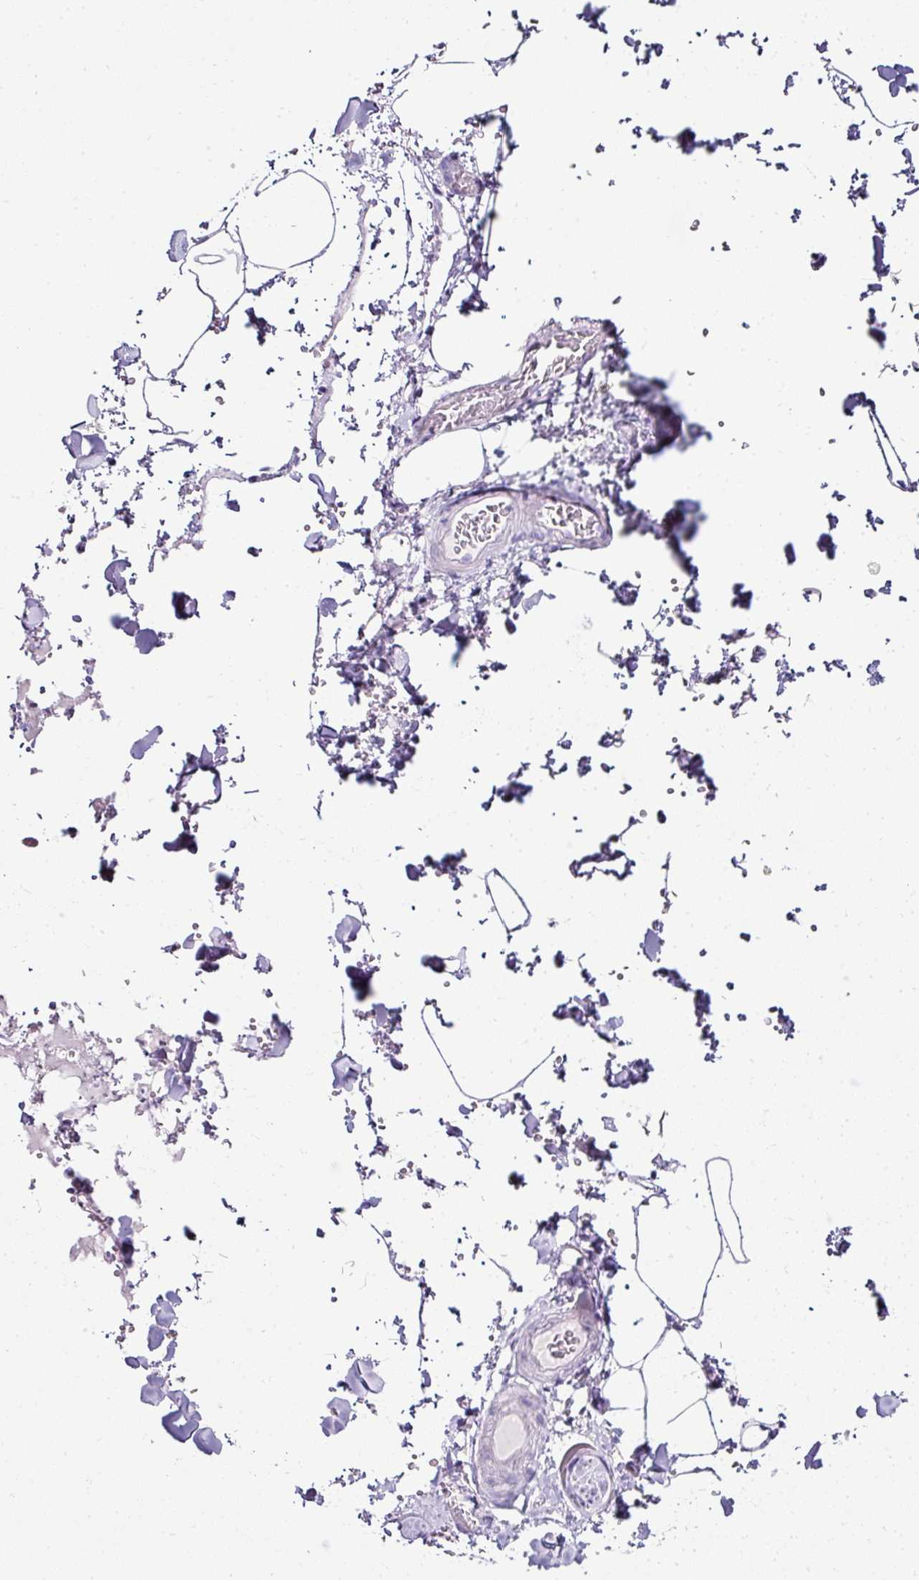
{"staining": {"intensity": "negative", "quantity": "none", "location": "none"}, "tissue": "adipose tissue", "cell_type": "Adipocytes", "image_type": "normal", "snomed": [{"axis": "morphology", "description": "Normal tissue, NOS"}, {"axis": "topography", "description": "Rectum"}, {"axis": "topography", "description": "Peripheral nerve tissue"}], "caption": "This image is of normal adipose tissue stained with immunohistochemistry (IHC) to label a protein in brown with the nuclei are counter-stained blue. There is no expression in adipocytes. (DAB immunohistochemistry (IHC) visualized using brightfield microscopy, high magnification).", "gene": "NAPSA", "patient": {"sex": "female", "age": 69}}